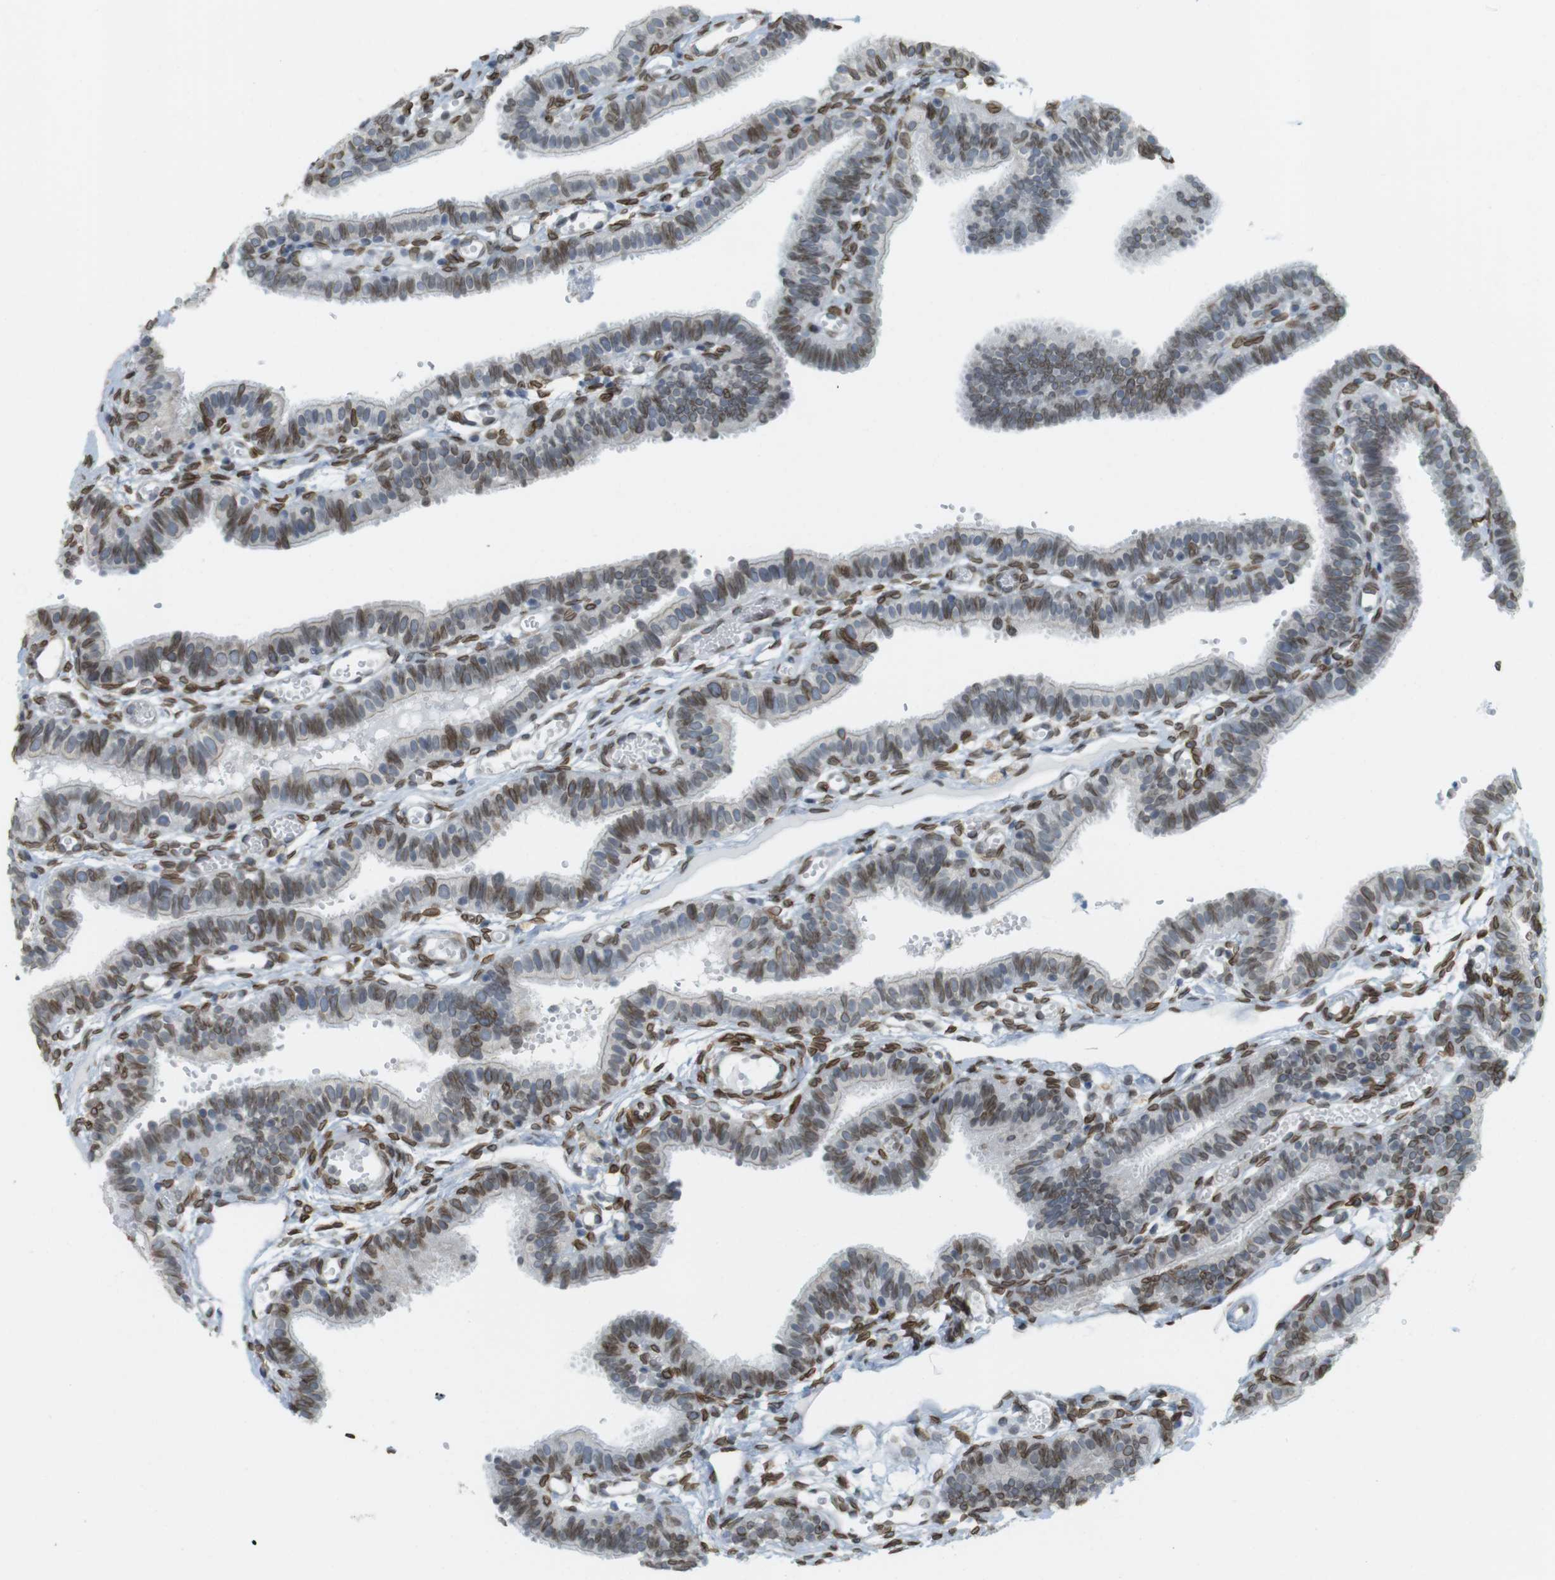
{"staining": {"intensity": "weak", "quantity": "25%-75%", "location": "nuclear"}, "tissue": "fallopian tube", "cell_type": "Glandular cells", "image_type": "normal", "snomed": [{"axis": "morphology", "description": "Normal tissue, NOS"}, {"axis": "topography", "description": "Fallopian tube"}, {"axis": "topography", "description": "Placenta"}], "caption": "Immunohistochemical staining of benign fallopian tube demonstrates weak nuclear protein staining in approximately 25%-75% of glandular cells. (brown staining indicates protein expression, while blue staining denotes nuclei).", "gene": "ARL6IP6", "patient": {"sex": "female", "age": 34}}